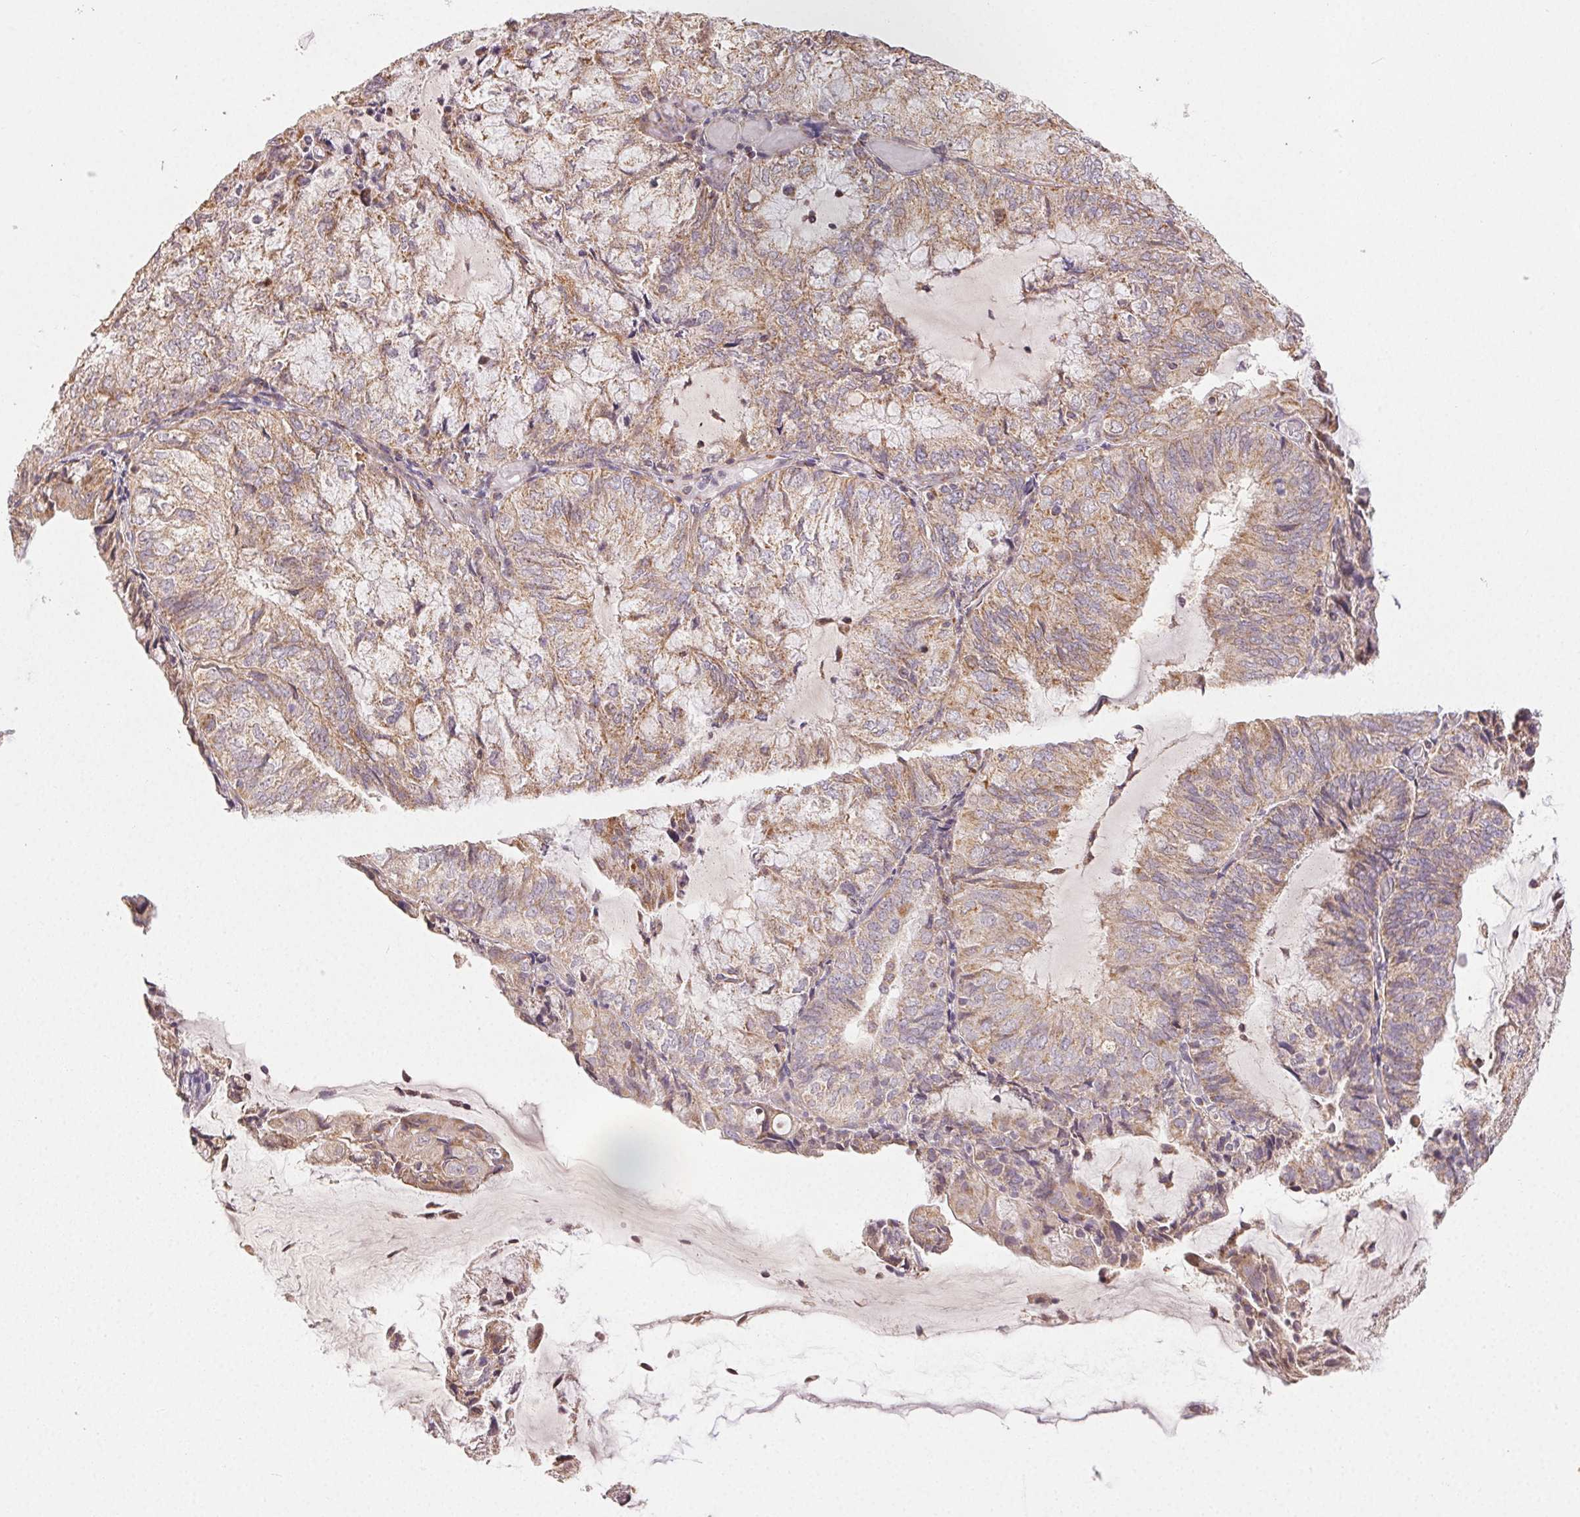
{"staining": {"intensity": "moderate", "quantity": ">75%", "location": "cytoplasmic/membranous"}, "tissue": "endometrial cancer", "cell_type": "Tumor cells", "image_type": "cancer", "snomed": [{"axis": "morphology", "description": "Adenocarcinoma, NOS"}, {"axis": "topography", "description": "Endometrium"}], "caption": "High-power microscopy captured an immunohistochemistry photomicrograph of endometrial cancer (adenocarcinoma), revealing moderate cytoplasmic/membranous staining in approximately >75% of tumor cells. (IHC, brightfield microscopy, high magnification).", "gene": "CLASP1", "patient": {"sex": "female", "age": 81}}